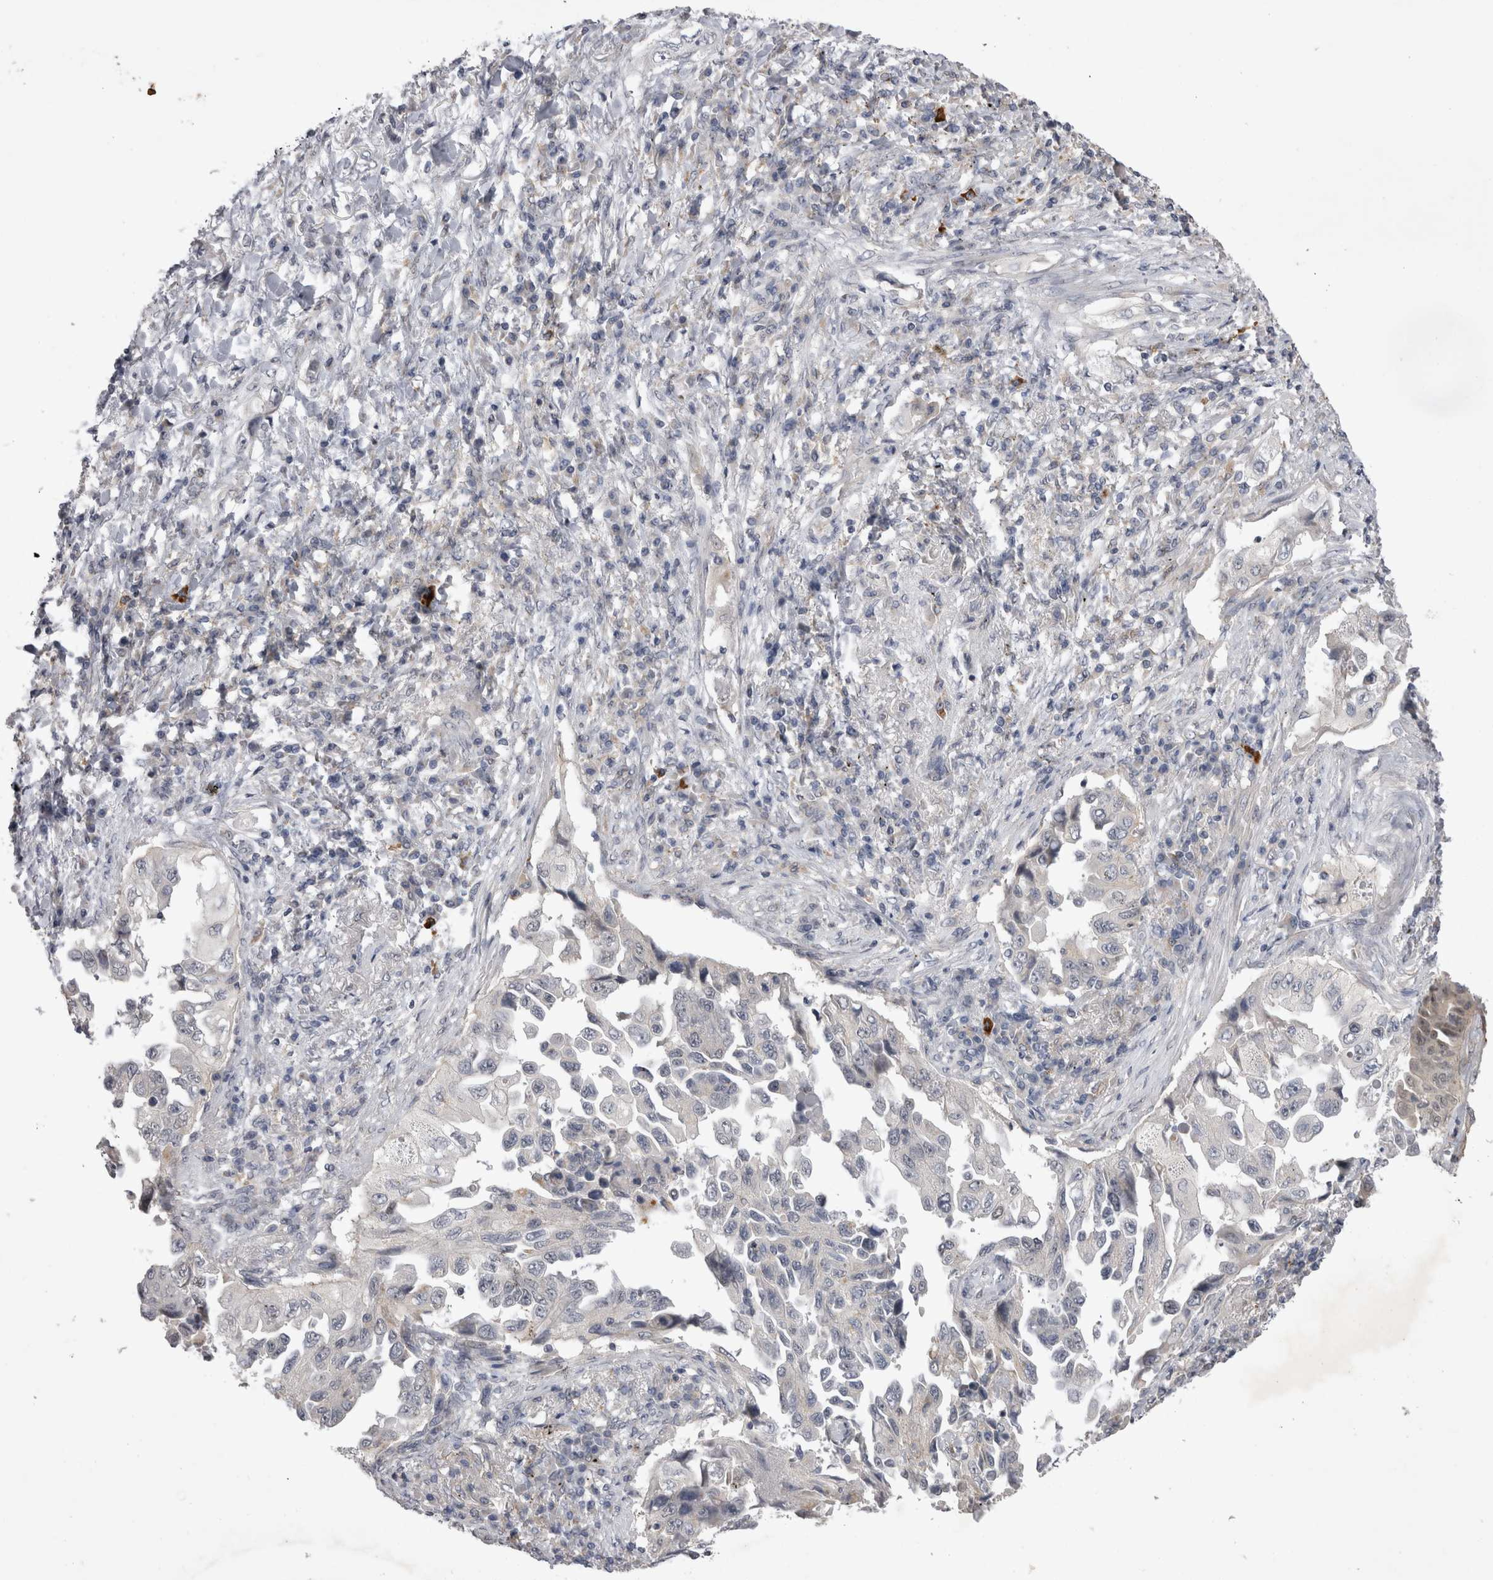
{"staining": {"intensity": "negative", "quantity": "none", "location": "none"}, "tissue": "lung cancer", "cell_type": "Tumor cells", "image_type": "cancer", "snomed": [{"axis": "morphology", "description": "Adenocarcinoma, NOS"}, {"axis": "topography", "description": "Lung"}], "caption": "This is an immunohistochemistry histopathology image of lung adenocarcinoma. There is no staining in tumor cells.", "gene": "CTBS", "patient": {"sex": "female", "age": 51}}